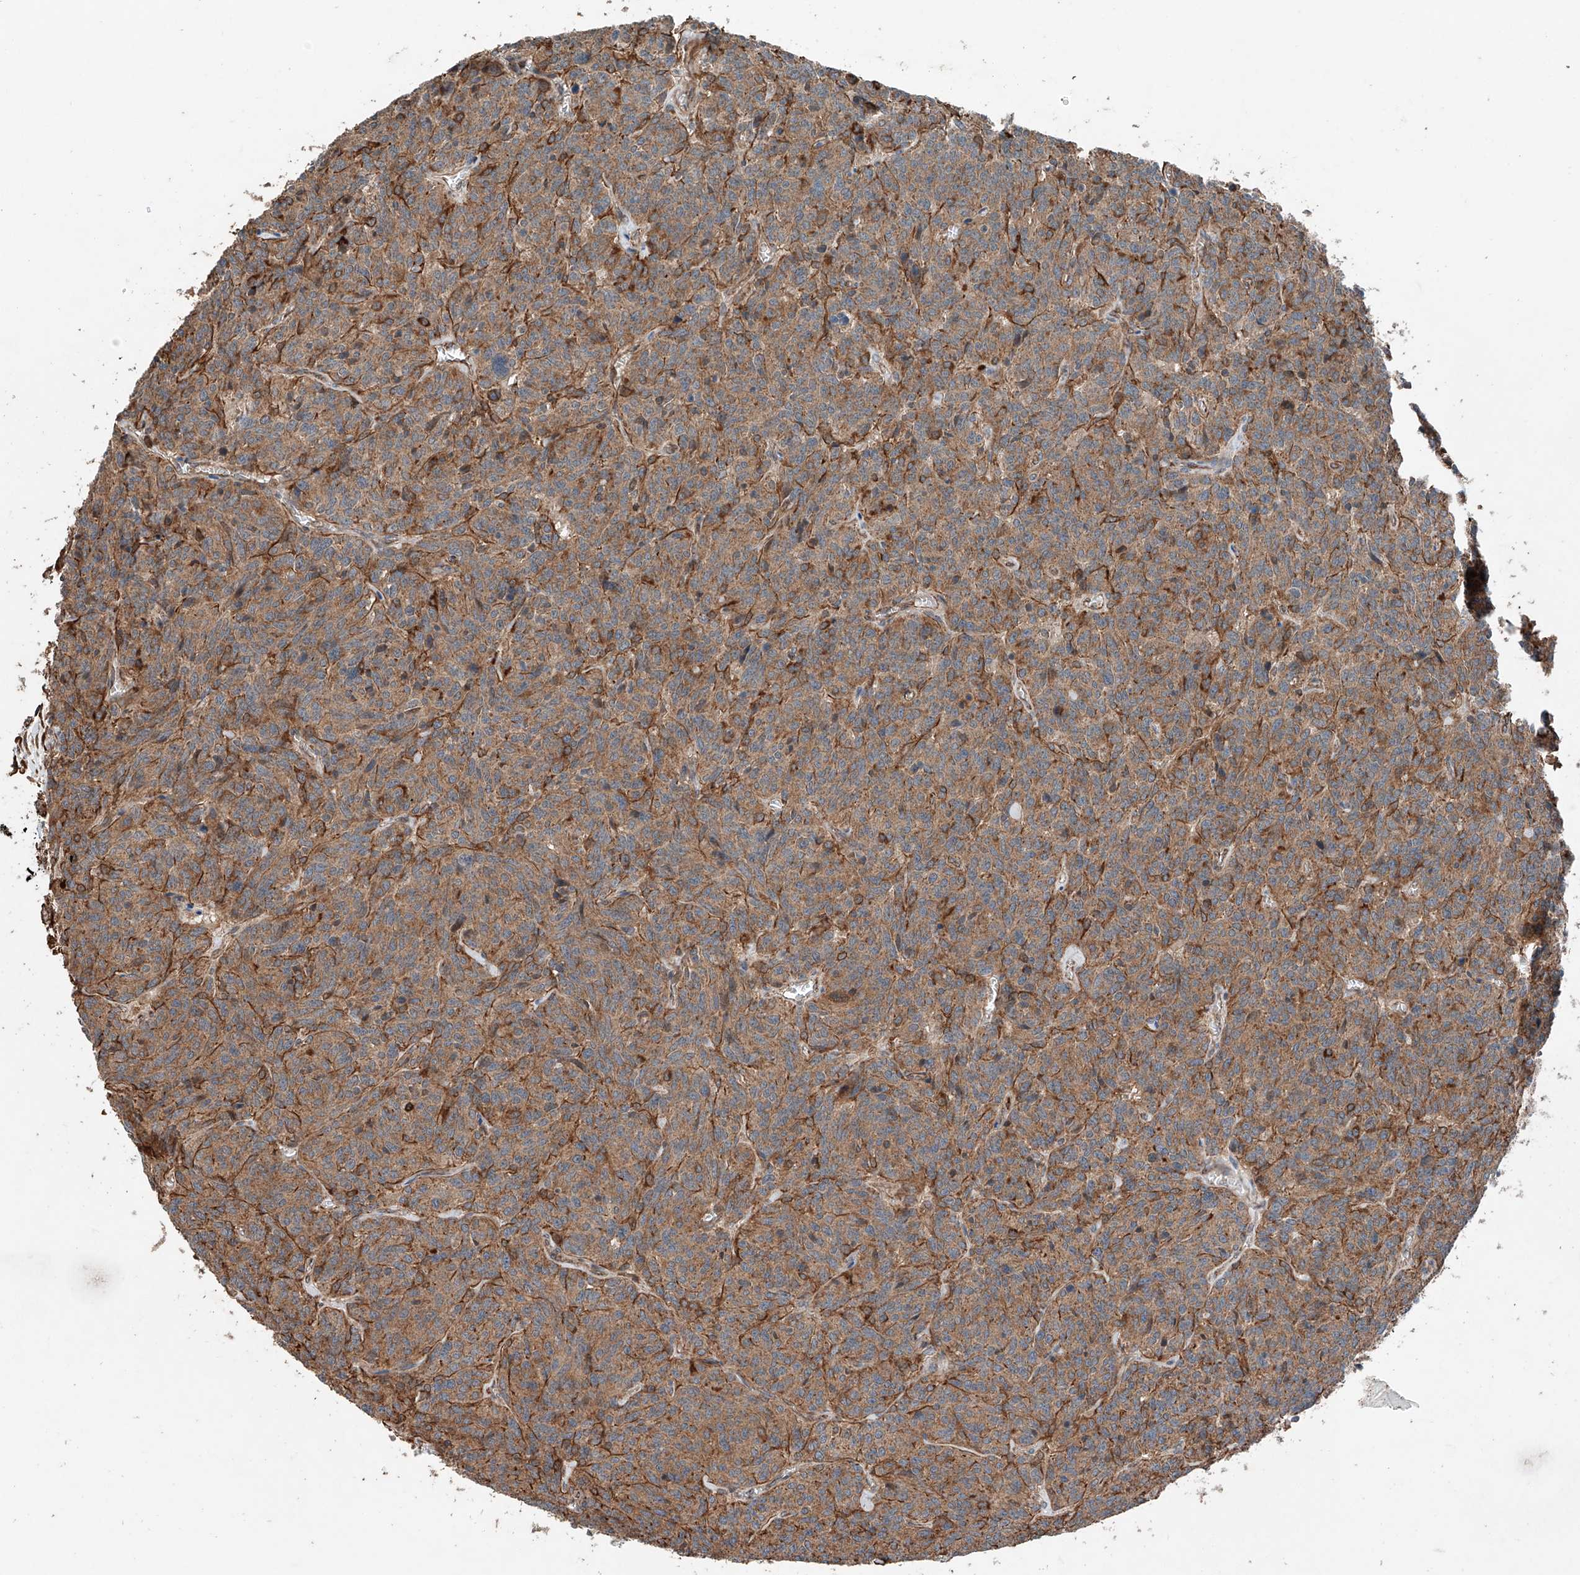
{"staining": {"intensity": "moderate", "quantity": ">75%", "location": "cytoplasmic/membranous"}, "tissue": "carcinoid", "cell_type": "Tumor cells", "image_type": "cancer", "snomed": [{"axis": "morphology", "description": "Carcinoid, malignant, NOS"}, {"axis": "topography", "description": "Lung"}], "caption": "Immunohistochemistry (IHC) micrograph of neoplastic tissue: human carcinoid stained using IHC exhibits medium levels of moderate protein expression localized specifically in the cytoplasmic/membranous of tumor cells, appearing as a cytoplasmic/membranous brown color.", "gene": "AP4B1", "patient": {"sex": "female", "age": 46}}